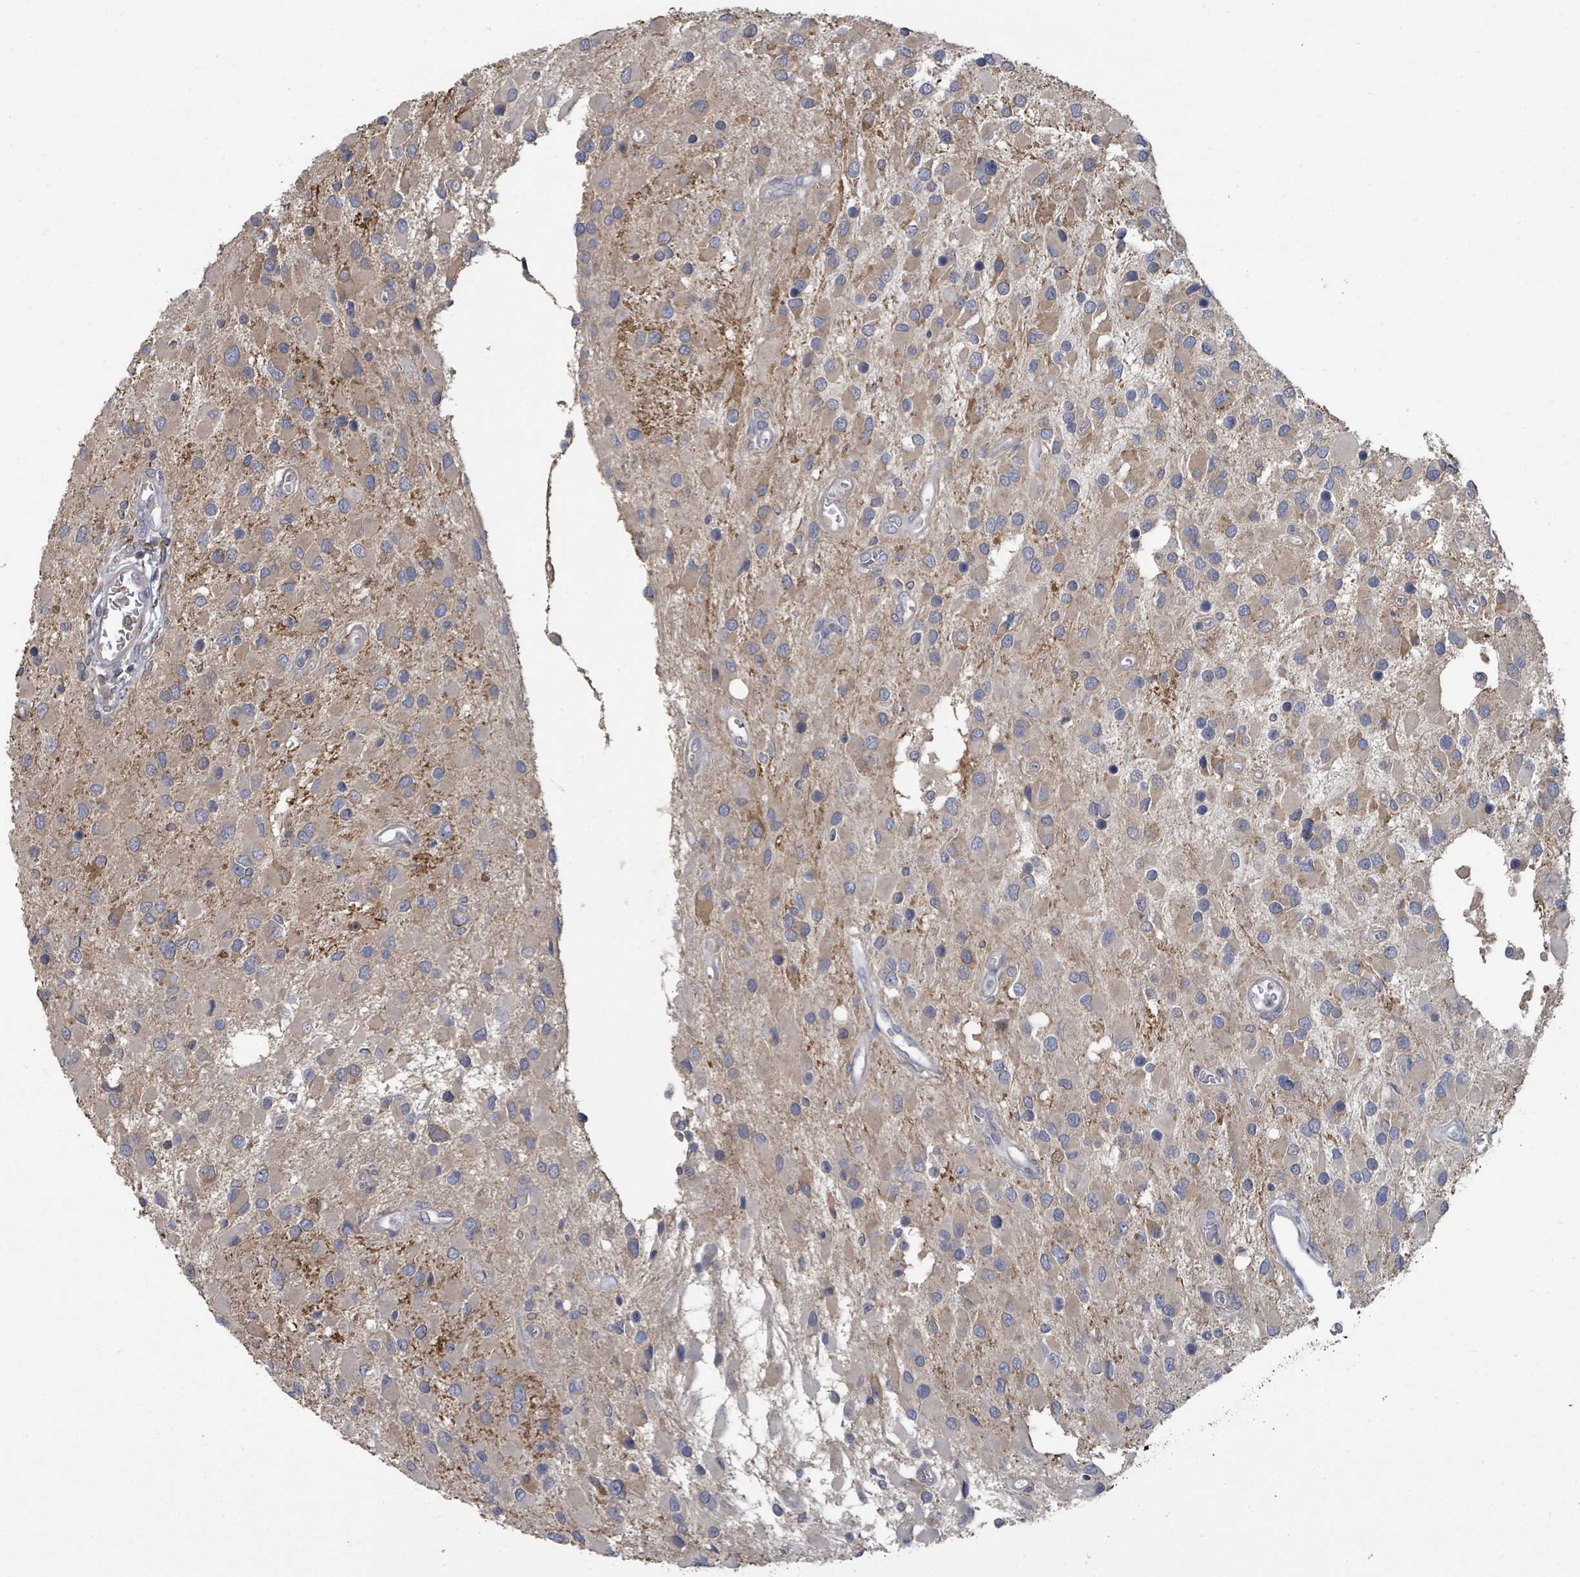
{"staining": {"intensity": "negative", "quantity": "none", "location": "none"}, "tissue": "glioma", "cell_type": "Tumor cells", "image_type": "cancer", "snomed": [{"axis": "morphology", "description": "Glioma, malignant, High grade"}, {"axis": "topography", "description": "Brain"}], "caption": "Human high-grade glioma (malignant) stained for a protein using immunohistochemistry demonstrates no positivity in tumor cells.", "gene": "SLC9A7", "patient": {"sex": "male", "age": 53}}